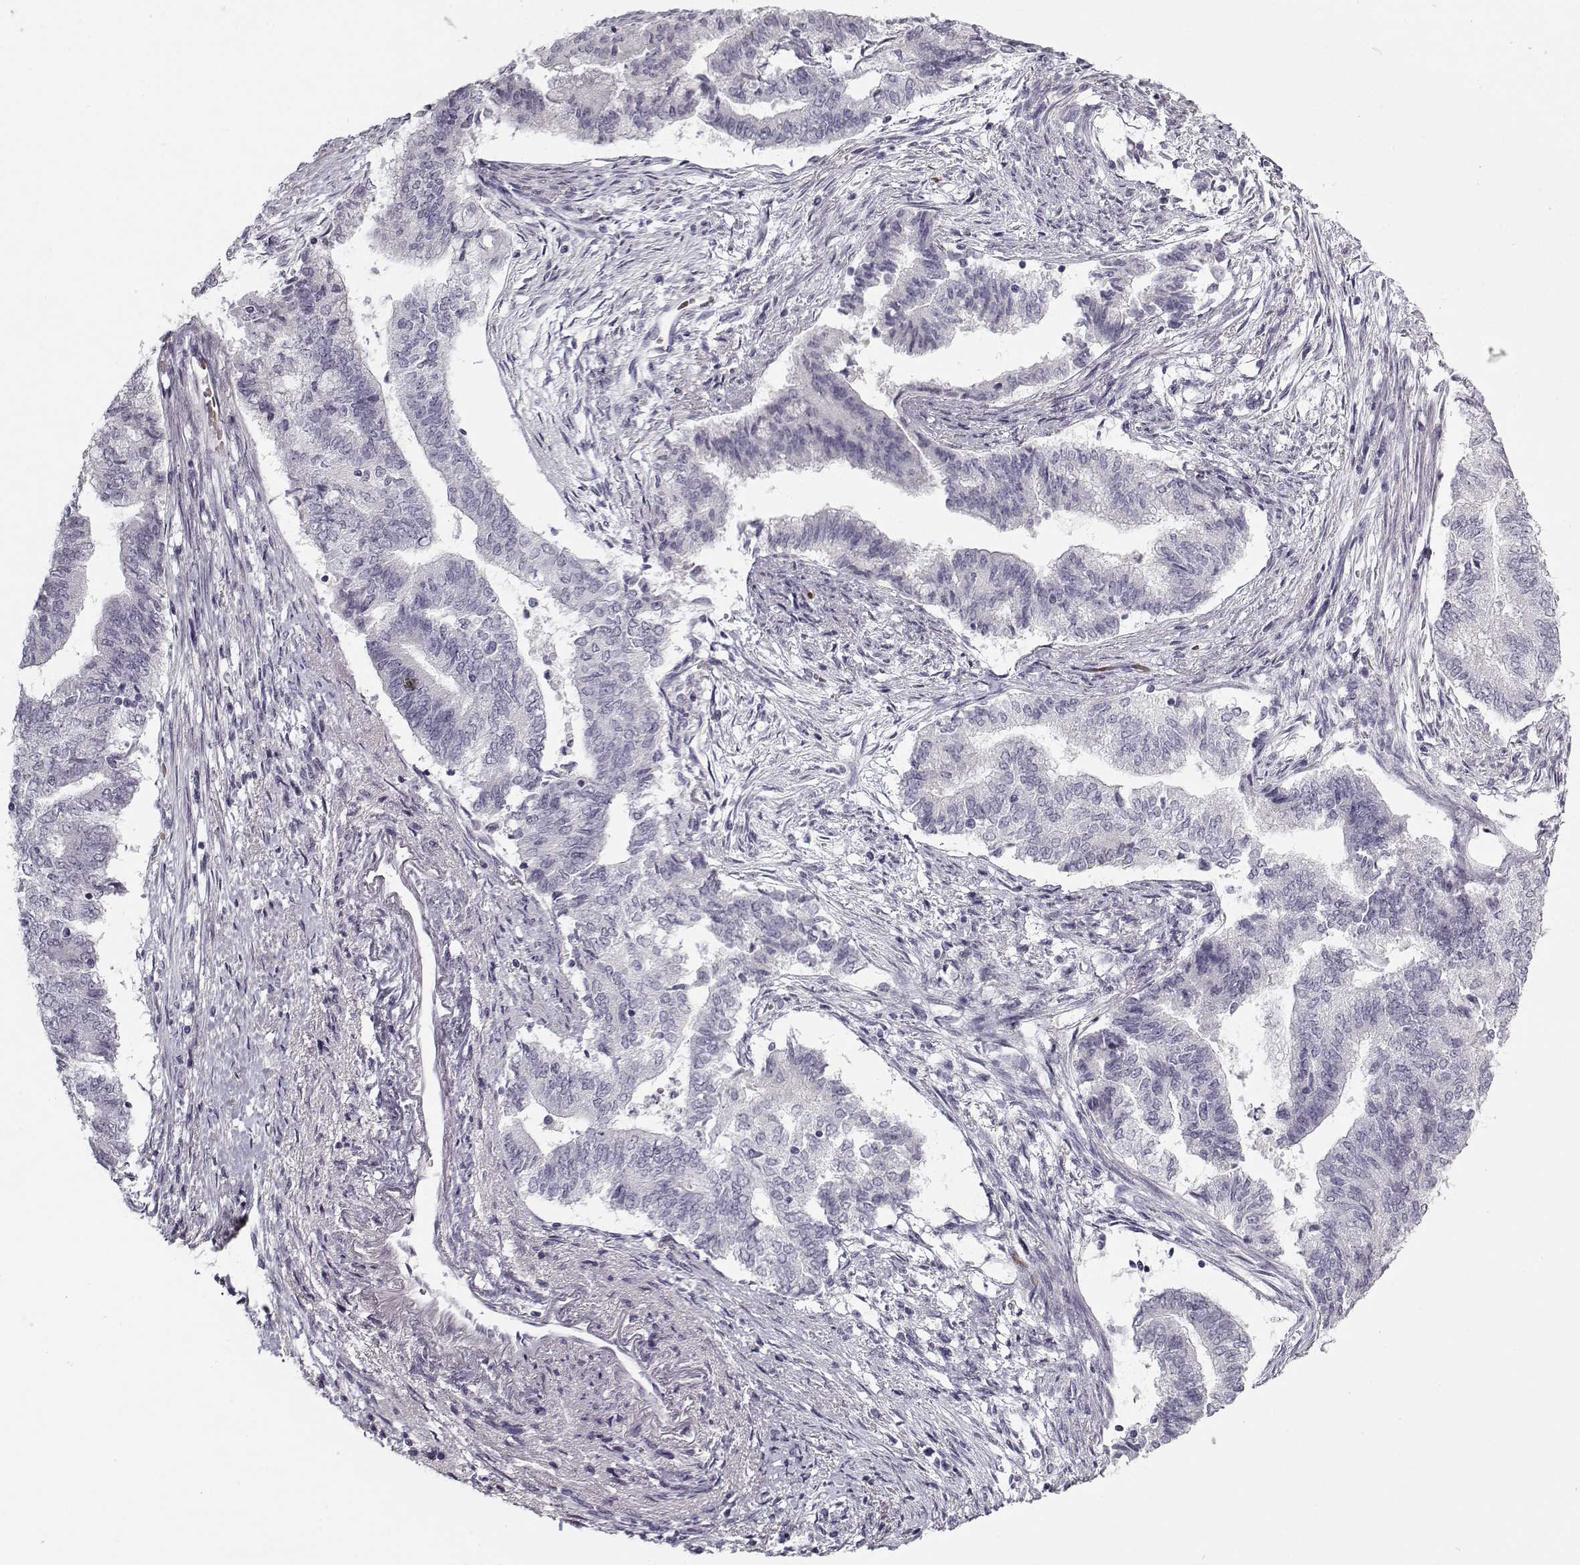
{"staining": {"intensity": "negative", "quantity": "none", "location": "none"}, "tissue": "endometrial cancer", "cell_type": "Tumor cells", "image_type": "cancer", "snomed": [{"axis": "morphology", "description": "Adenocarcinoma, NOS"}, {"axis": "topography", "description": "Endometrium"}], "caption": "Immunohistochemistry (IHC) of endometrial adenocarcinoma reveals no expression in tumor cells. The staining is performed using DAB brown chromogen with nuclei counter-stained in using hematoxylin.", "gene": "SNCA", "patient": {"sex": "female", "age": 65}}